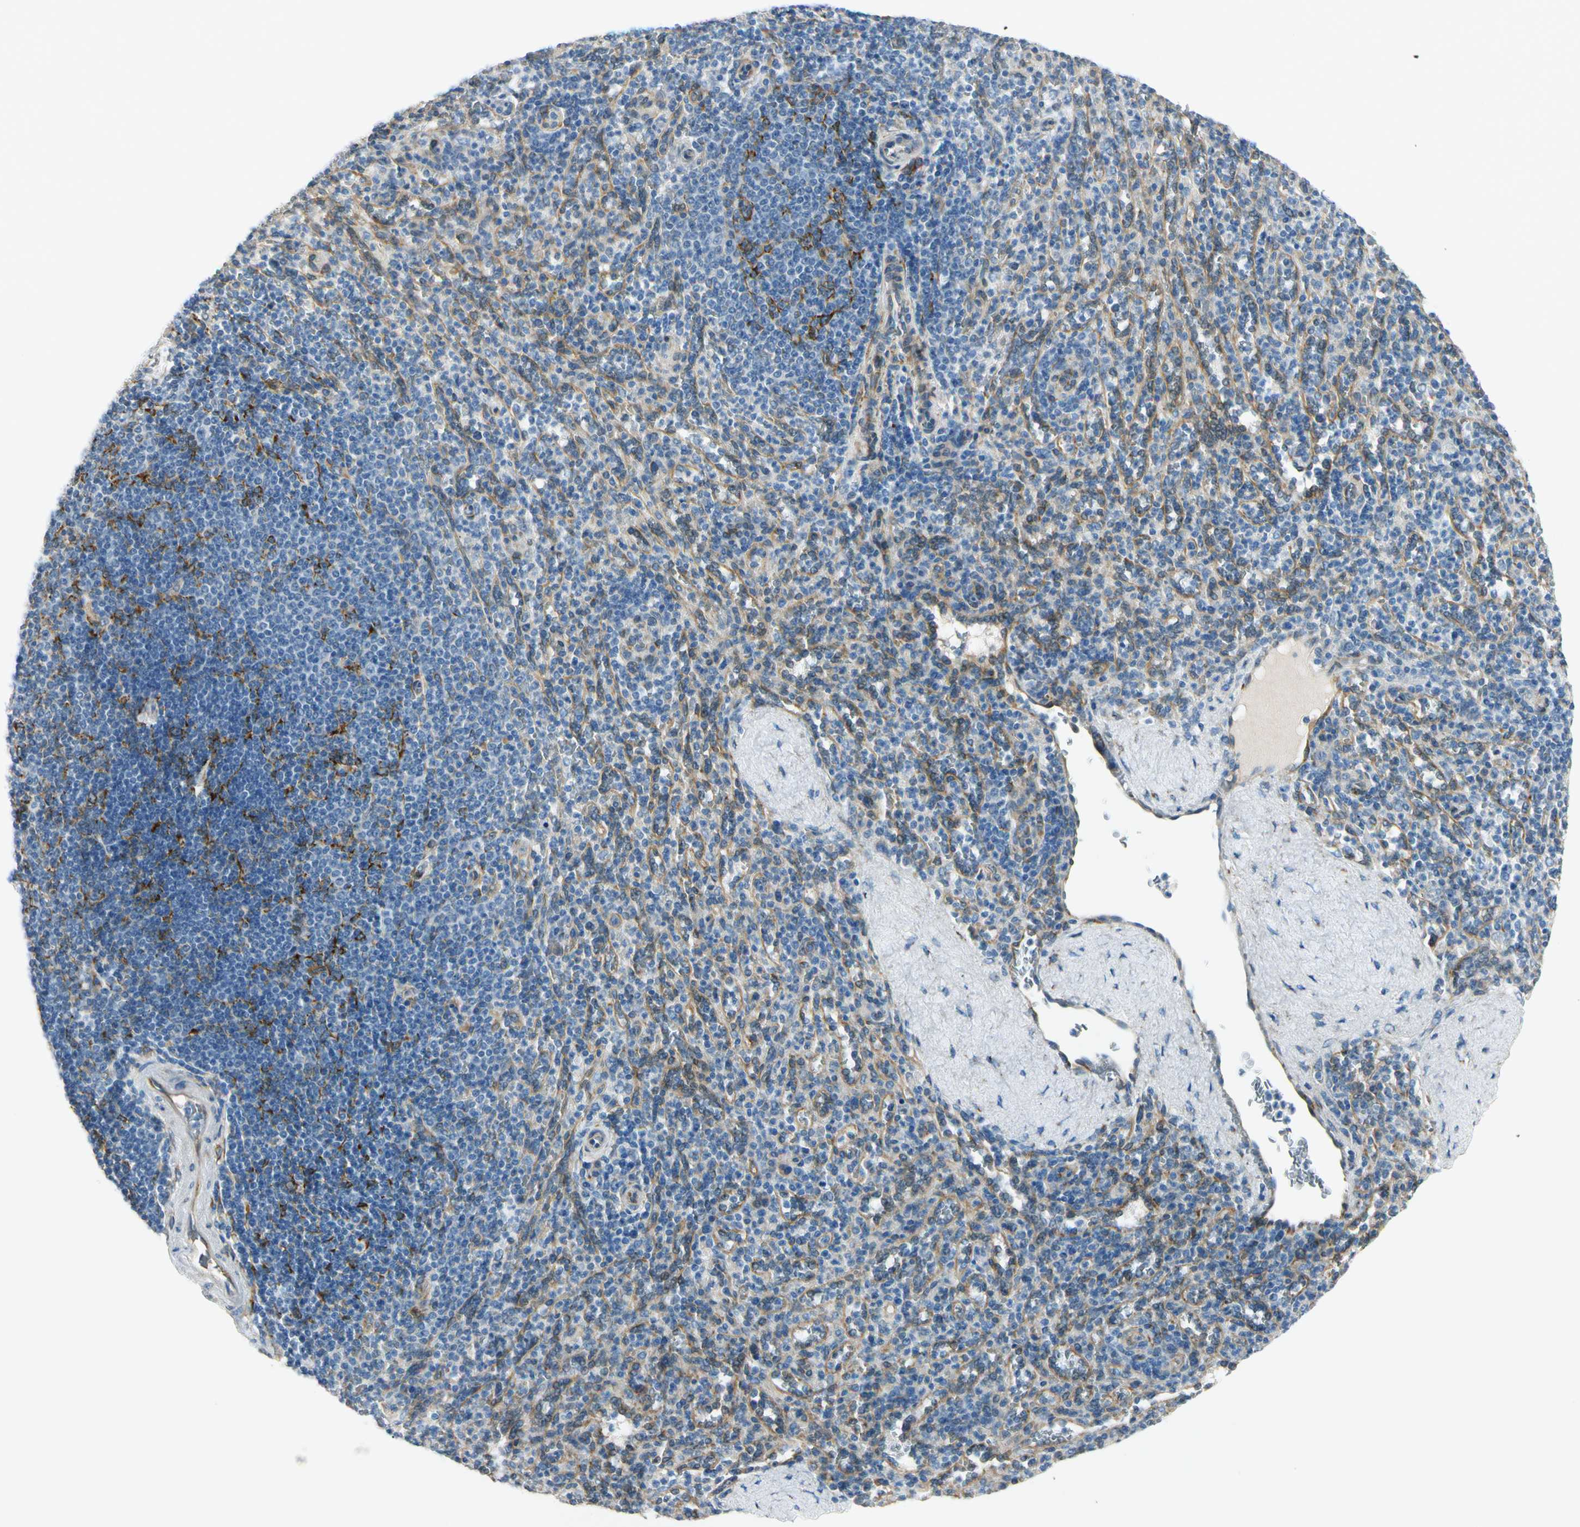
{"staining": {"intensity": "weak", "quantity": "<25%", "location": "cytoplasmic/membranous"}, "tissue": "spleen", "cell_type": "Cells in red pulp", "image_type": "normal", "snomed": [{"axis": "morphology", "description": "Normal tissue, NOS"}, {"axis": "topography", "description": "Spleen"}], "caption": "This is an immunohistochemistry photomicrograph of normal human spleen. There is no staining in cells in red pulp.", "gene": "FKBP7", "patient": {"sex": "male", "age": 36}}